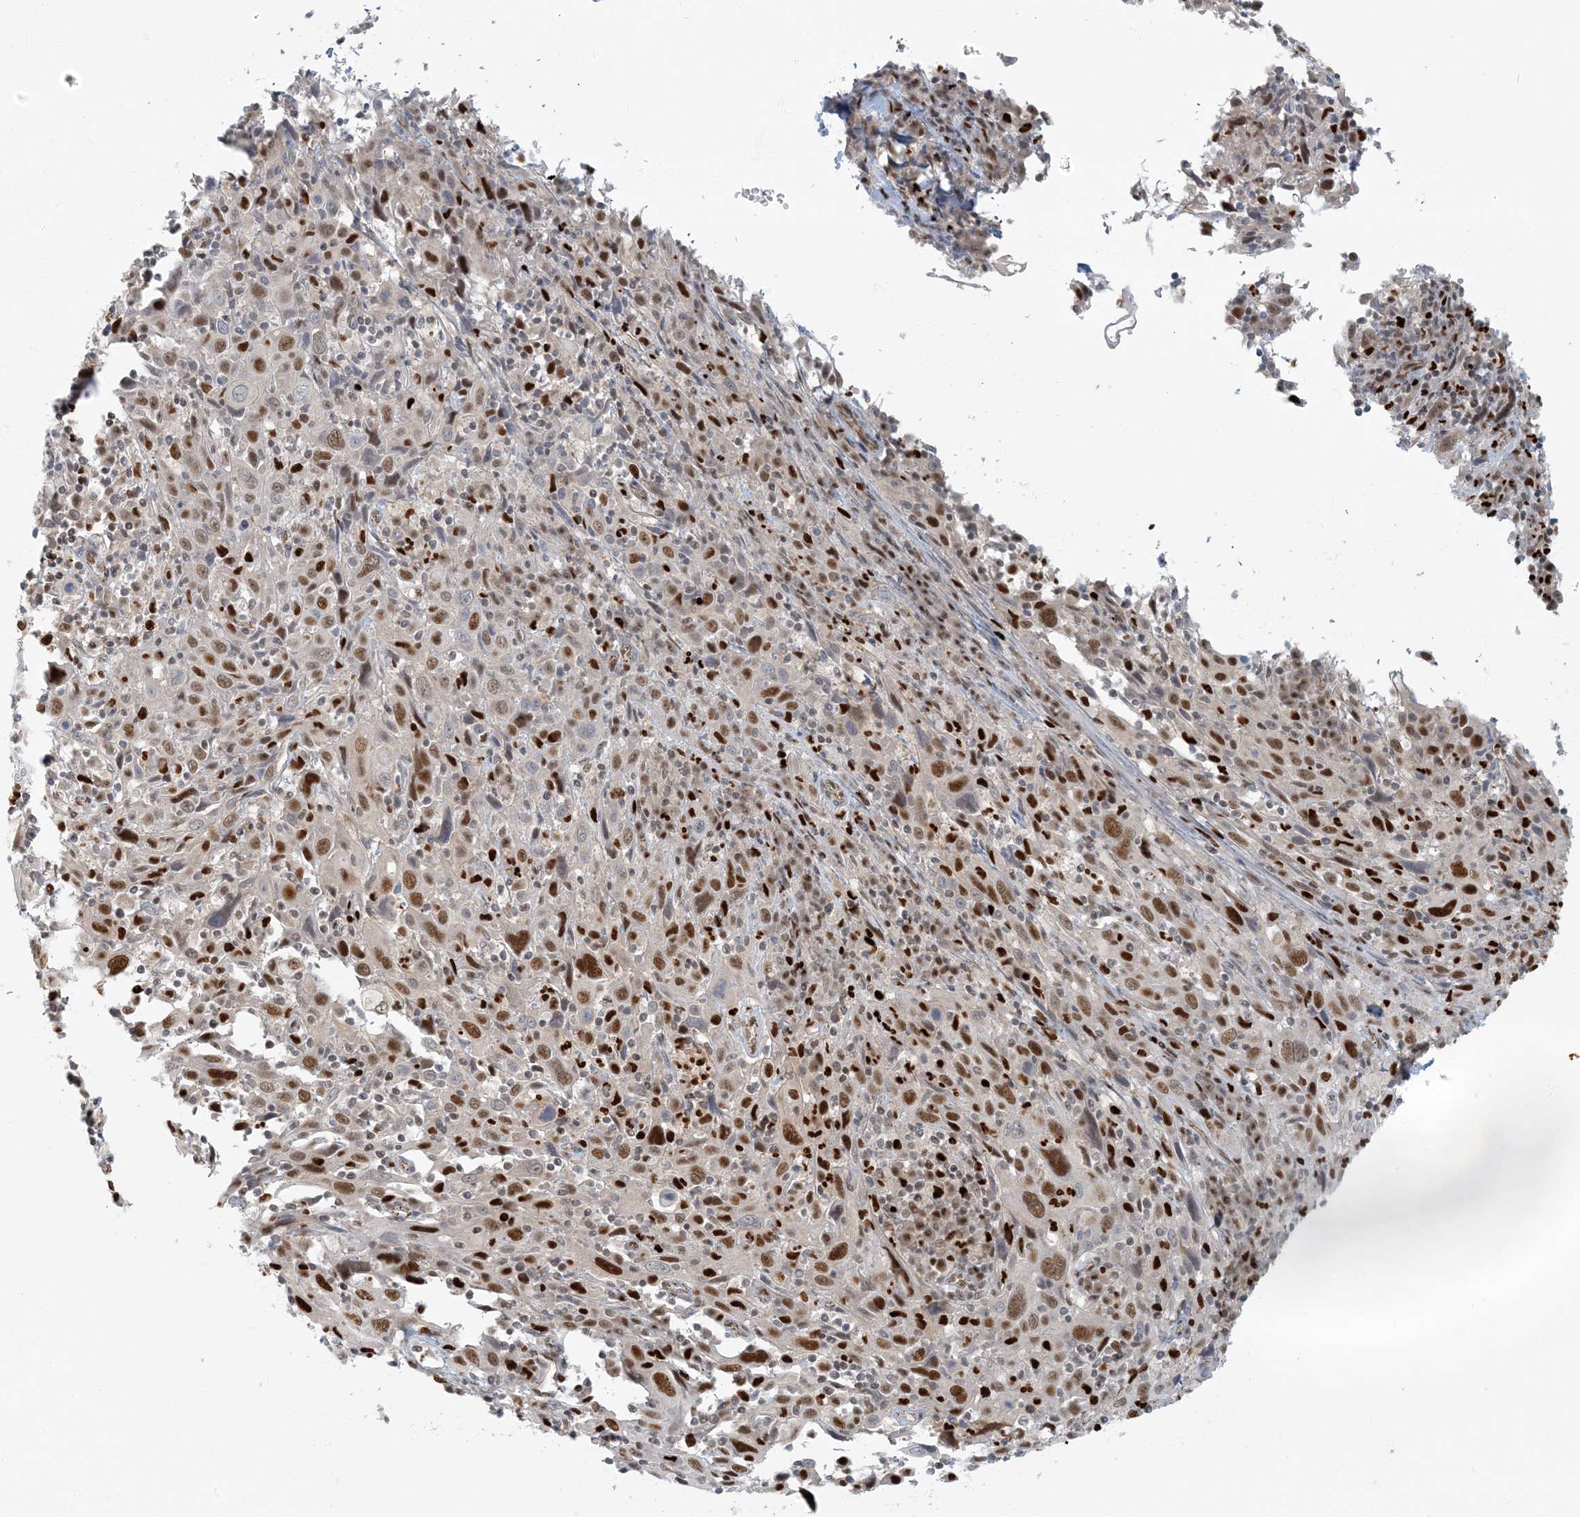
{"staining": {"intensity": "strong", "quantity": ">75%", "location": "nuclear"}, "tissue": "cervical cancer", "cell_type": "Tumor cells", "image_type": "cancer", "snomed": [{"axis": "morphology", "description": "Squamous cell carcinoma, NOS"}, {"axis": "topography", "description": "Cervix"}], "caption": "A histopathology image of squamous cell carcinoma (cervical) stained for a protein exhibits strong nuclear brown staining in tumor cells. The protein is stained brown, and the nuclei are stained in blue (DAB (3,3'-diaminobenzidine) IHC with brightfield microscopy, high magnification).", "gene": "AK9", "patient": {"sex": "female", "age": 46}}